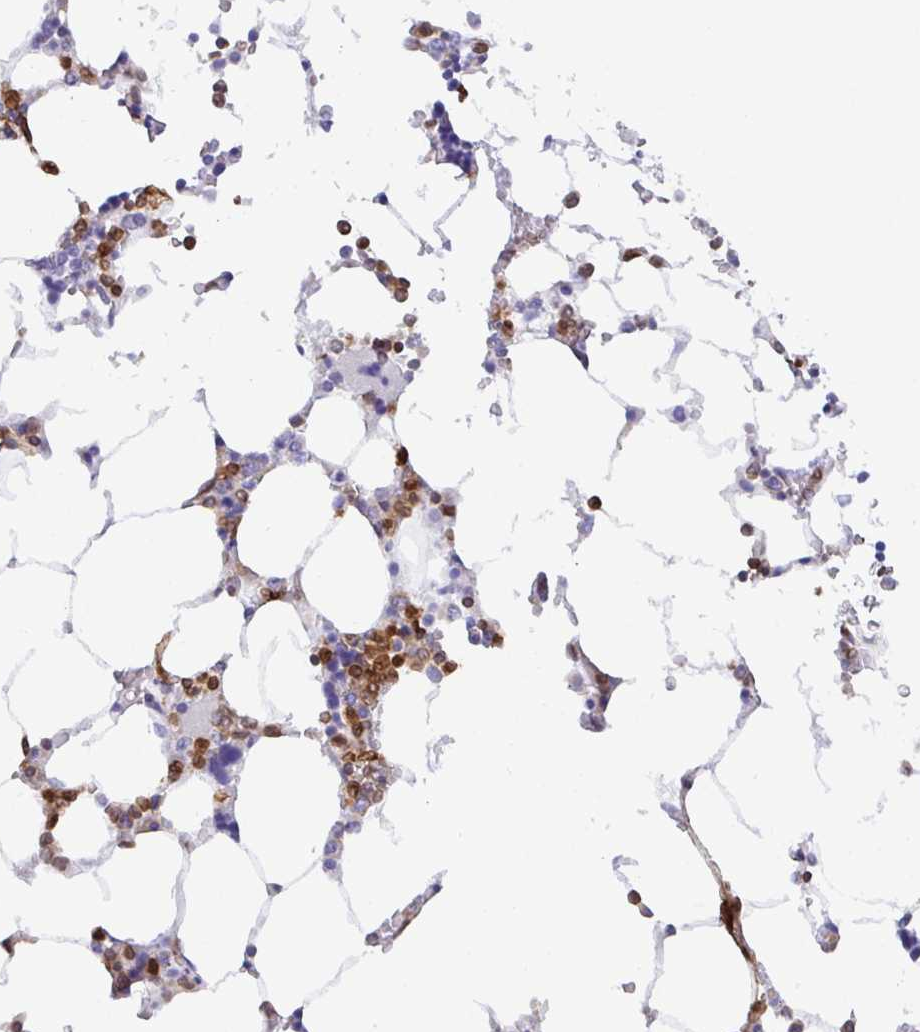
{"staining": {"intensity": "moderate", "quantity": "25%-75%", "location": "nuclear"}, "tissue": "bone marrow", "cell_type": "Hematopoietic cells", "image_type": "normal", "snomed": [{"axis": "morphology", "description": "Normal tissue, NOS"}, {"axis": "topography", "description": "Bone marrow"}], "caption": "This image displays immunohistochemistry (IHC) staining of normal bone marrow, with medium moderate nuclear staining in about 25%-75% of hematopoietic cells.", "gene": "TP53I11", "patient": {"sex": "male", "age": 64}}